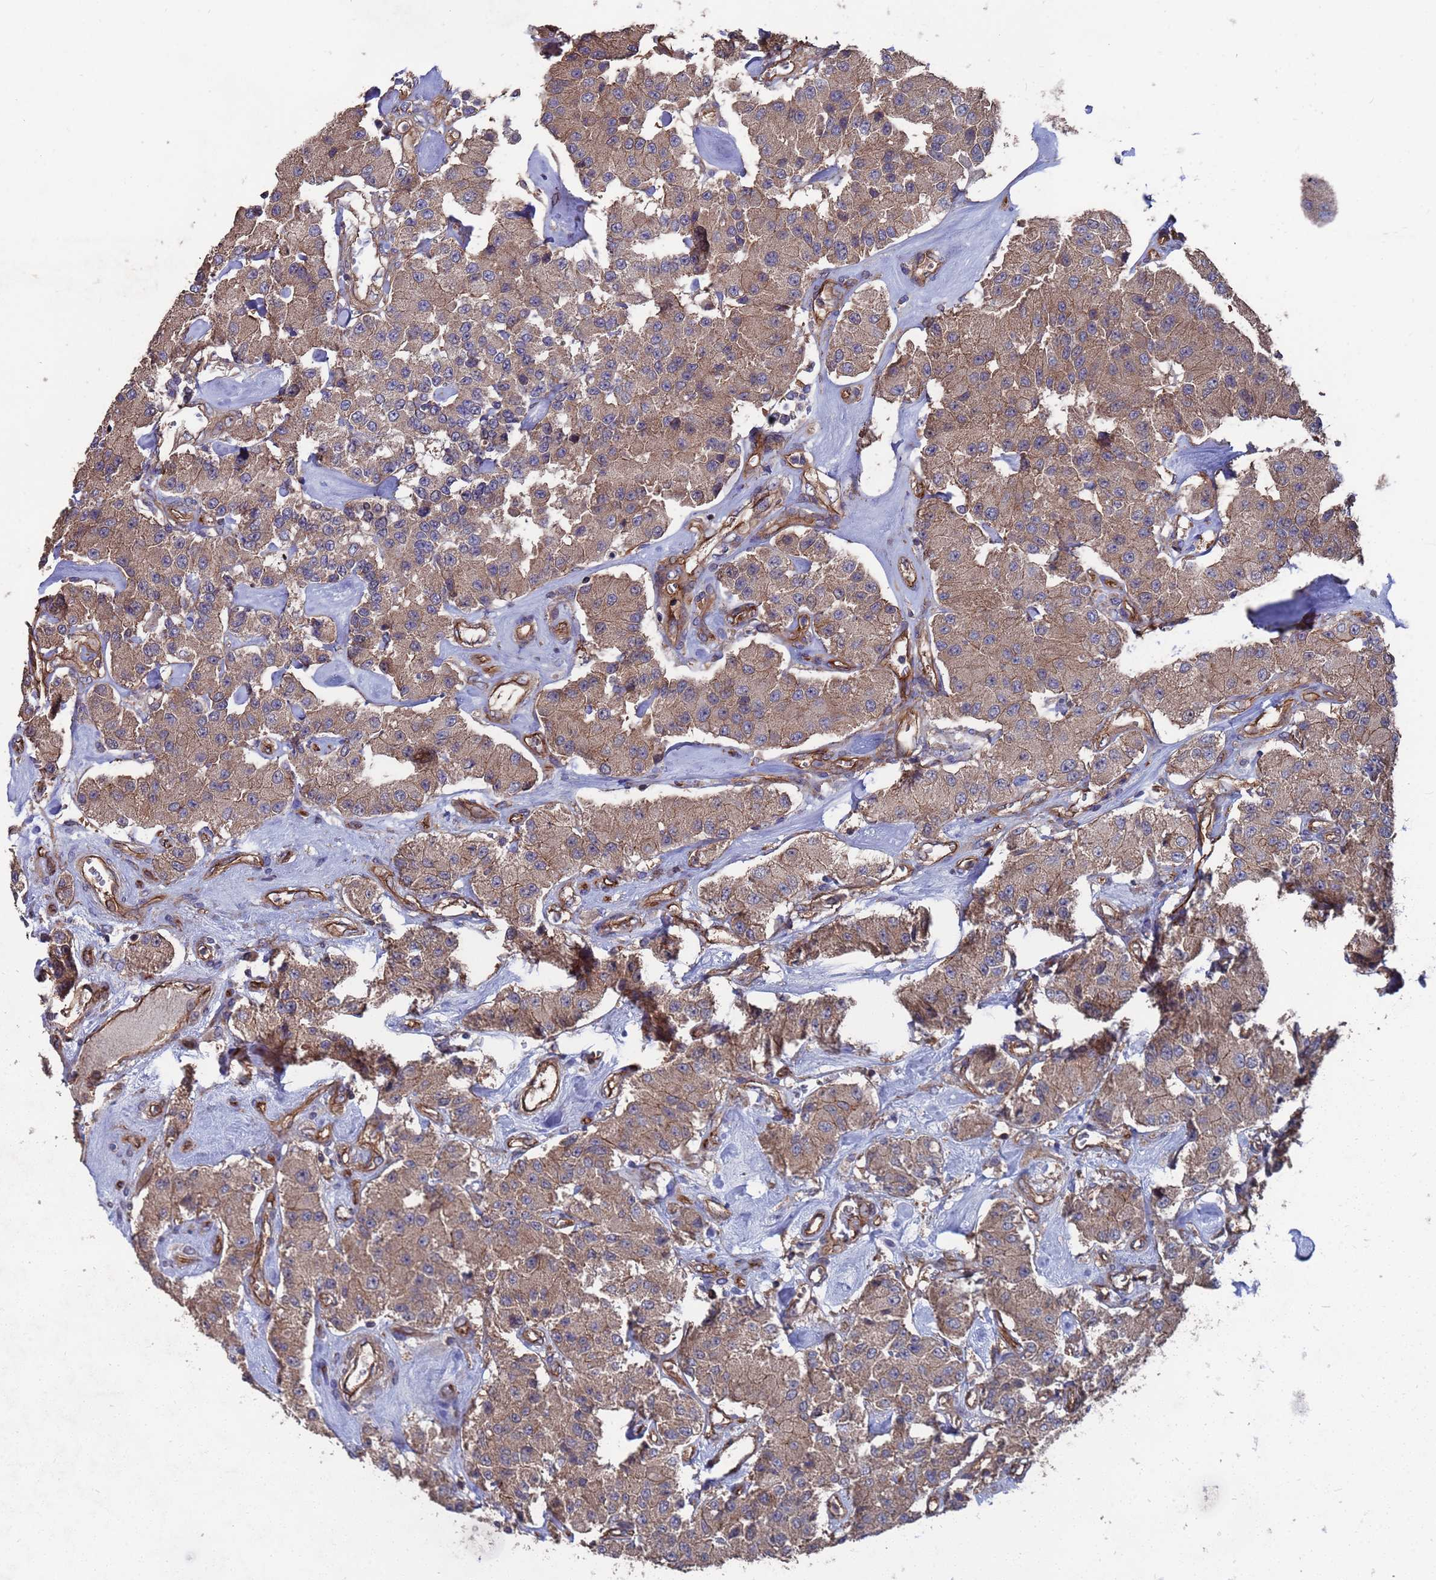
{"staining": {"intensity": "weak", "quantity": ">75%", "location": "cytoplasmic/membranous"}, "tissue": "carcinoid", "cell_type": "Tumor cells", "image_type": "cancer", "snomed": [{"axis": "morphology", "description": "Carcinoid, malignant, NOS"}, {"axis": "topography", "description": "Pancreas"}], "caption": "Carcinoid (malignant) tissue exhibits weak cytoplasmic/membranous staining in about >75% of tumor cells (brown staining indicates protein expression, while blue staining denotes nuclei).", "gene": "NDUFAF6", "patient": {"sex": "male", "age": 41}}